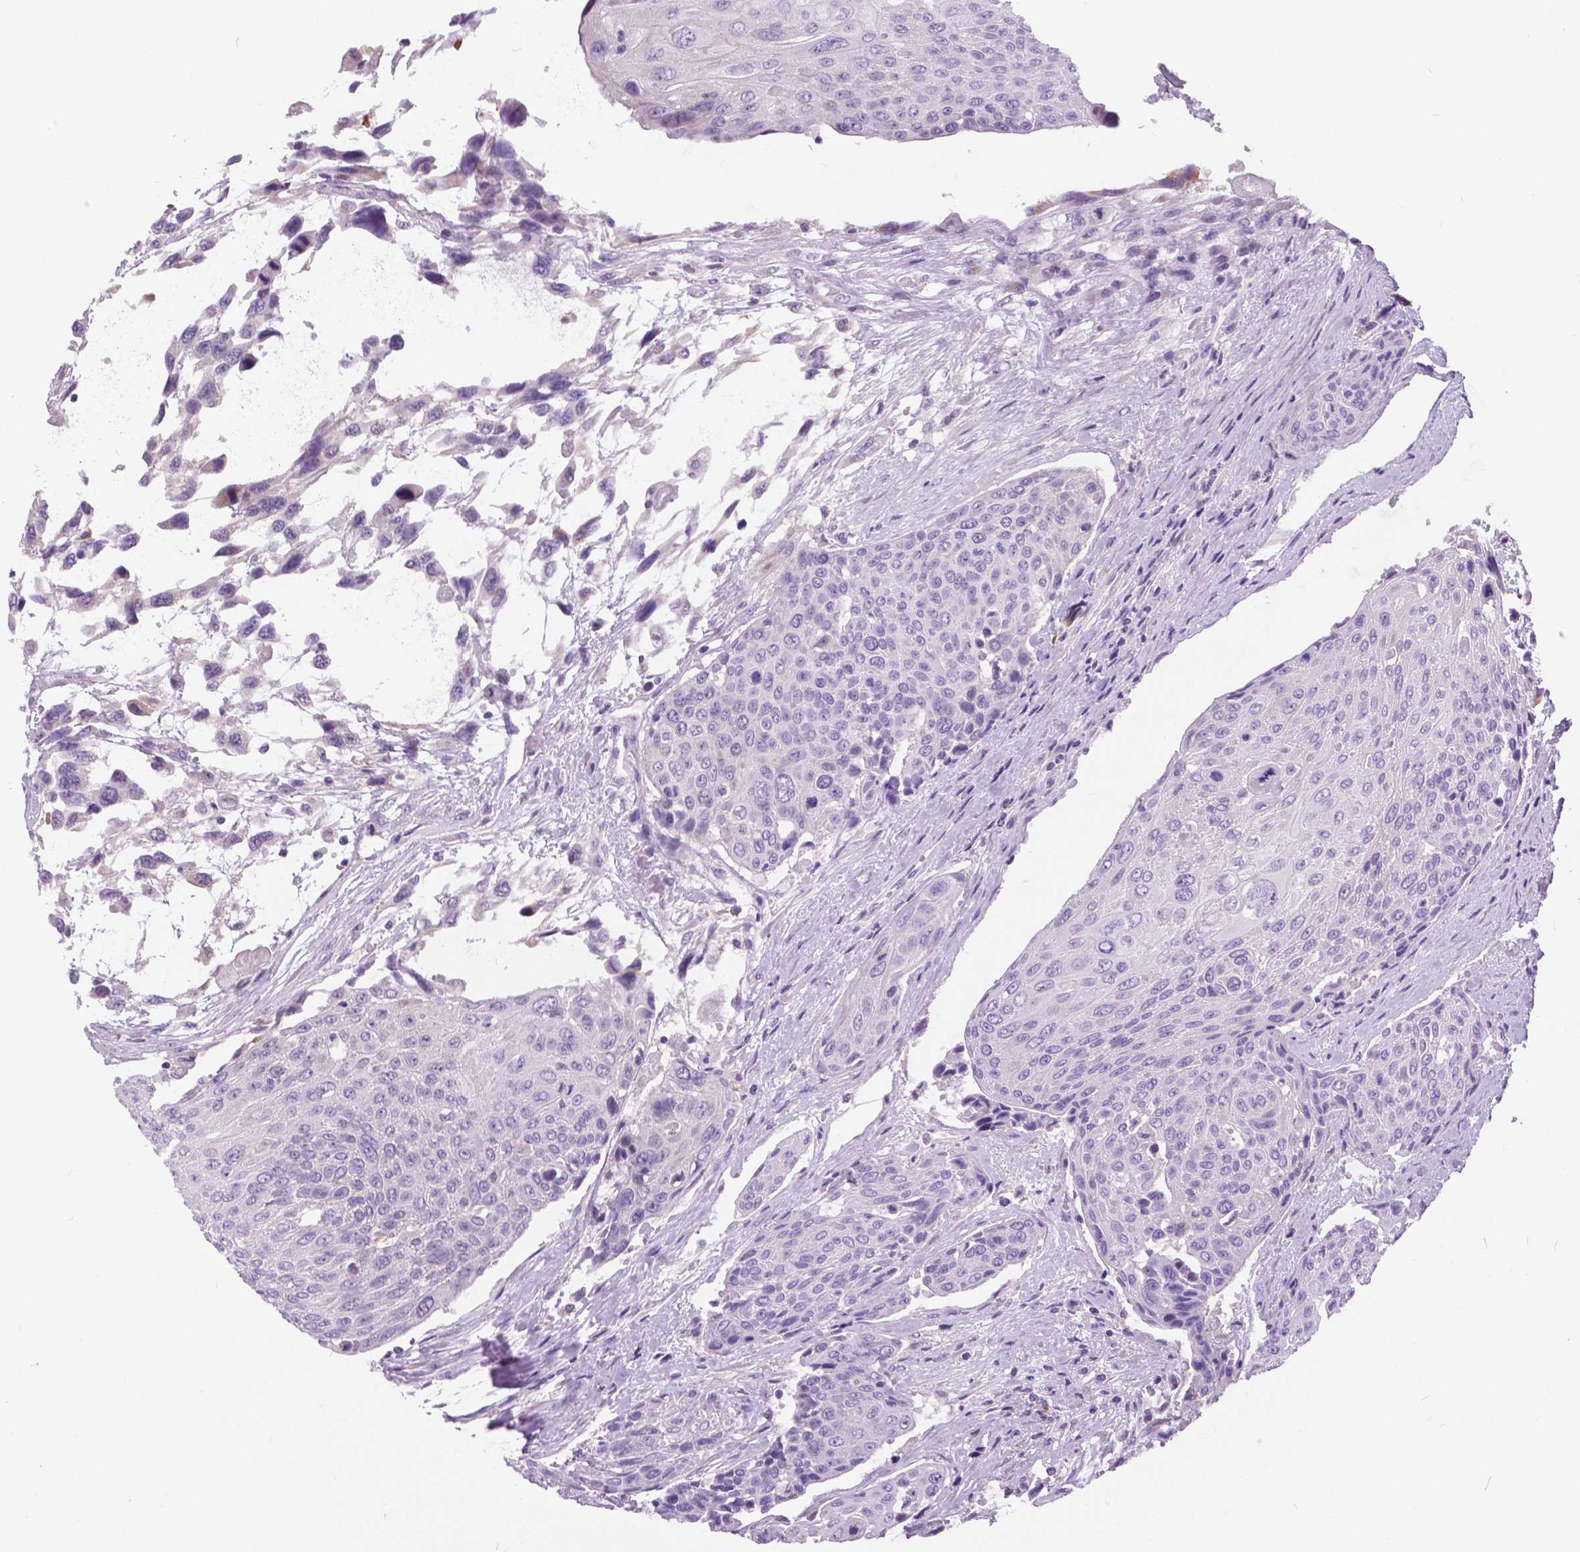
{"staining": {"intensity": "negative", "quantity": "none", "location": "none"}, "tissue": "urothelial cancer", "cell_type": "Tumor cells", "image_type": "cancer", "snomed": [{"axis": "morphology", "description": "Urothelial carcinoma, High grade"}, {"axis": "topography", "description": "Urinary bladder"}], "caption": "Immunohistochemistry (IHC) histopathology image of urothelial cancer stained for a protein (brown), which reveals no staining in tumor cells. (Brightfield microscopy of DAB (3,3'-diaminobenzidine) immunohistochemistry (IHC) at high magnification).", "gene": "TP53TG5", "patient": {"sex": "female", "age": 70}}